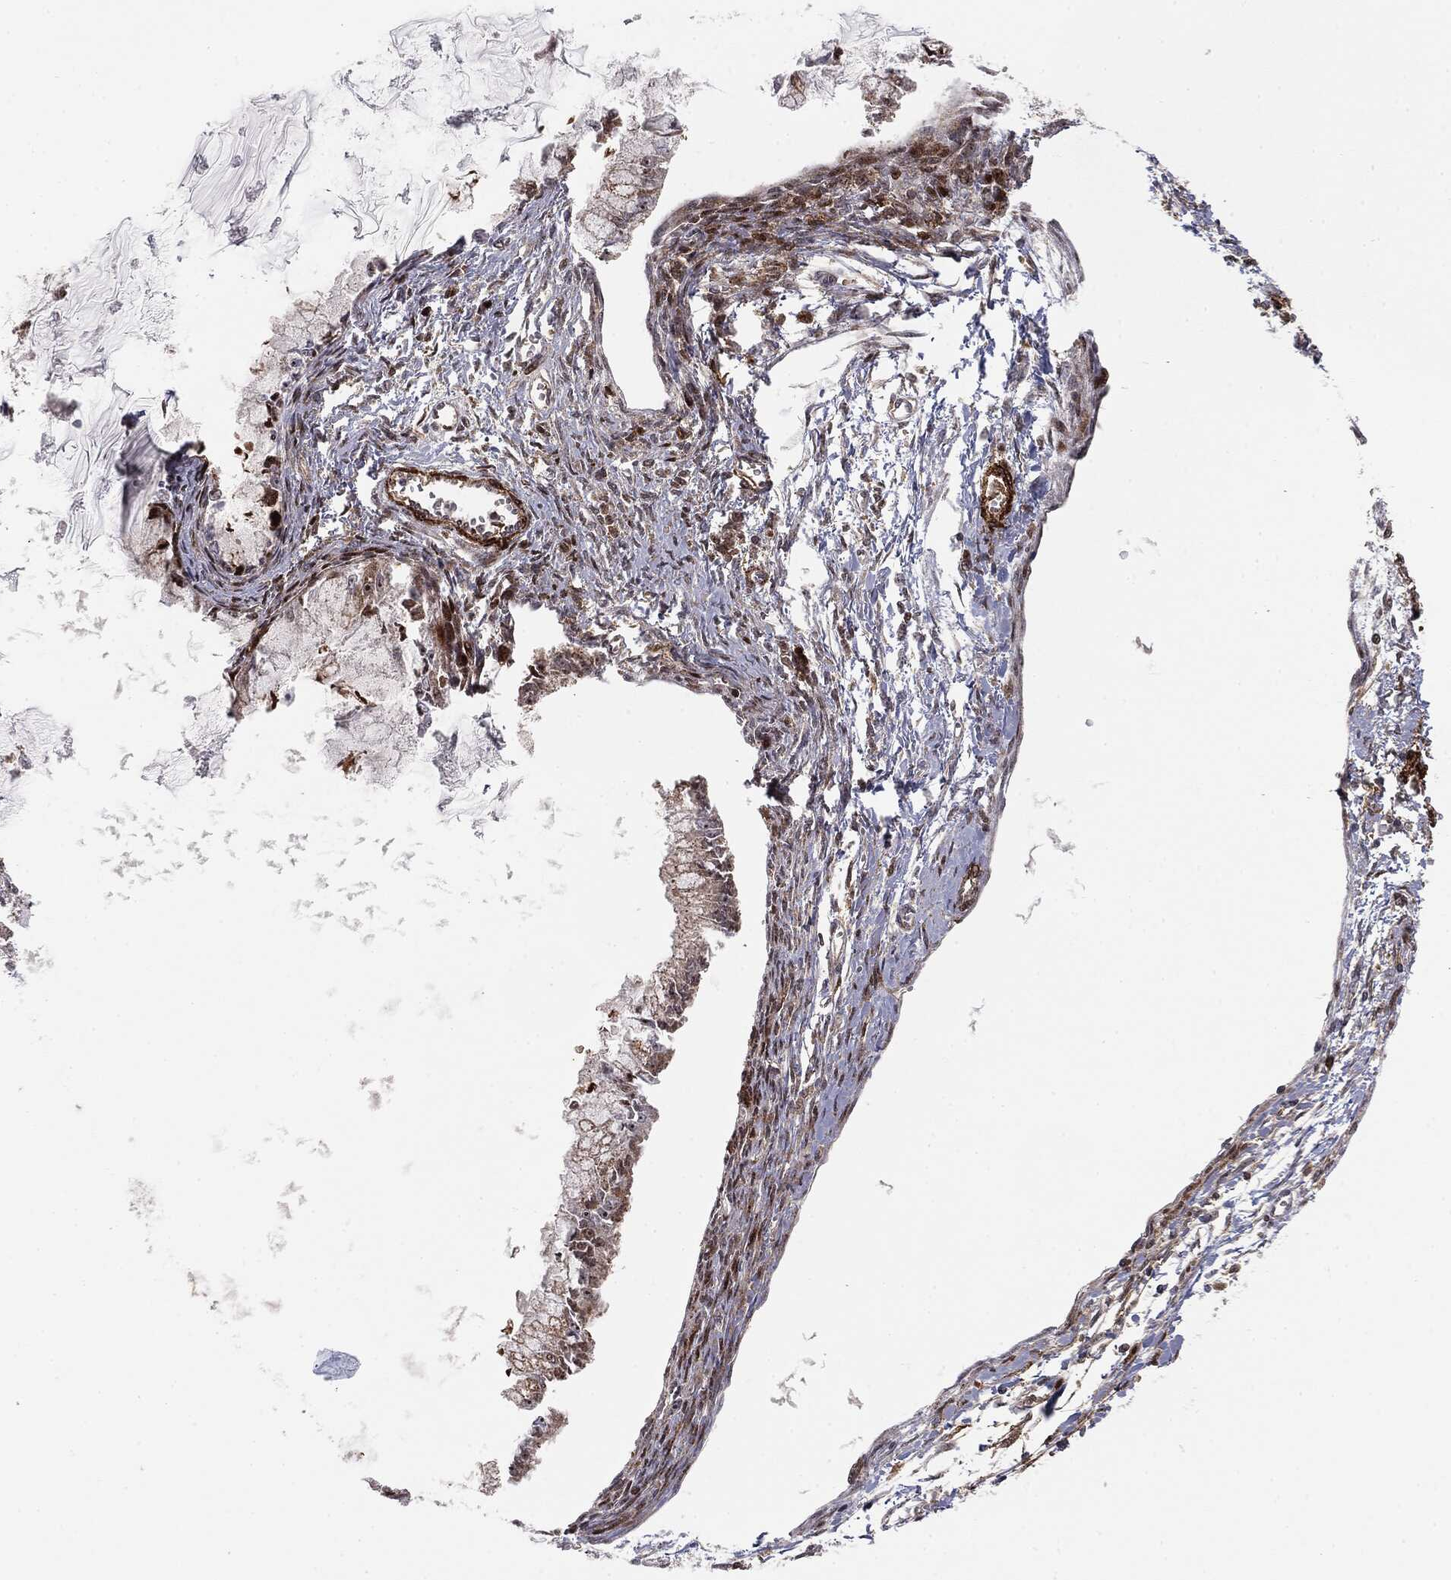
{"staining": {"intensity": "negative", "quantity": "none", "location": "none"}, "tissue": "ovarian cancer", "cell_type": "Tumor cells", "image_type": "cancer", "snomed": [{"axis": "morphology", "description": "Cystadenocarcinoma, mucinous, NOS"}, {"axis": "topography", "description": "Ovary"}], "caption": "Immunohistochemistry image of ovarian cancer stained for a protein (brown), which displays no positivity in tumor cells.", "gene": "PTEN", "patient": {"sex": "female", "age": 34}}